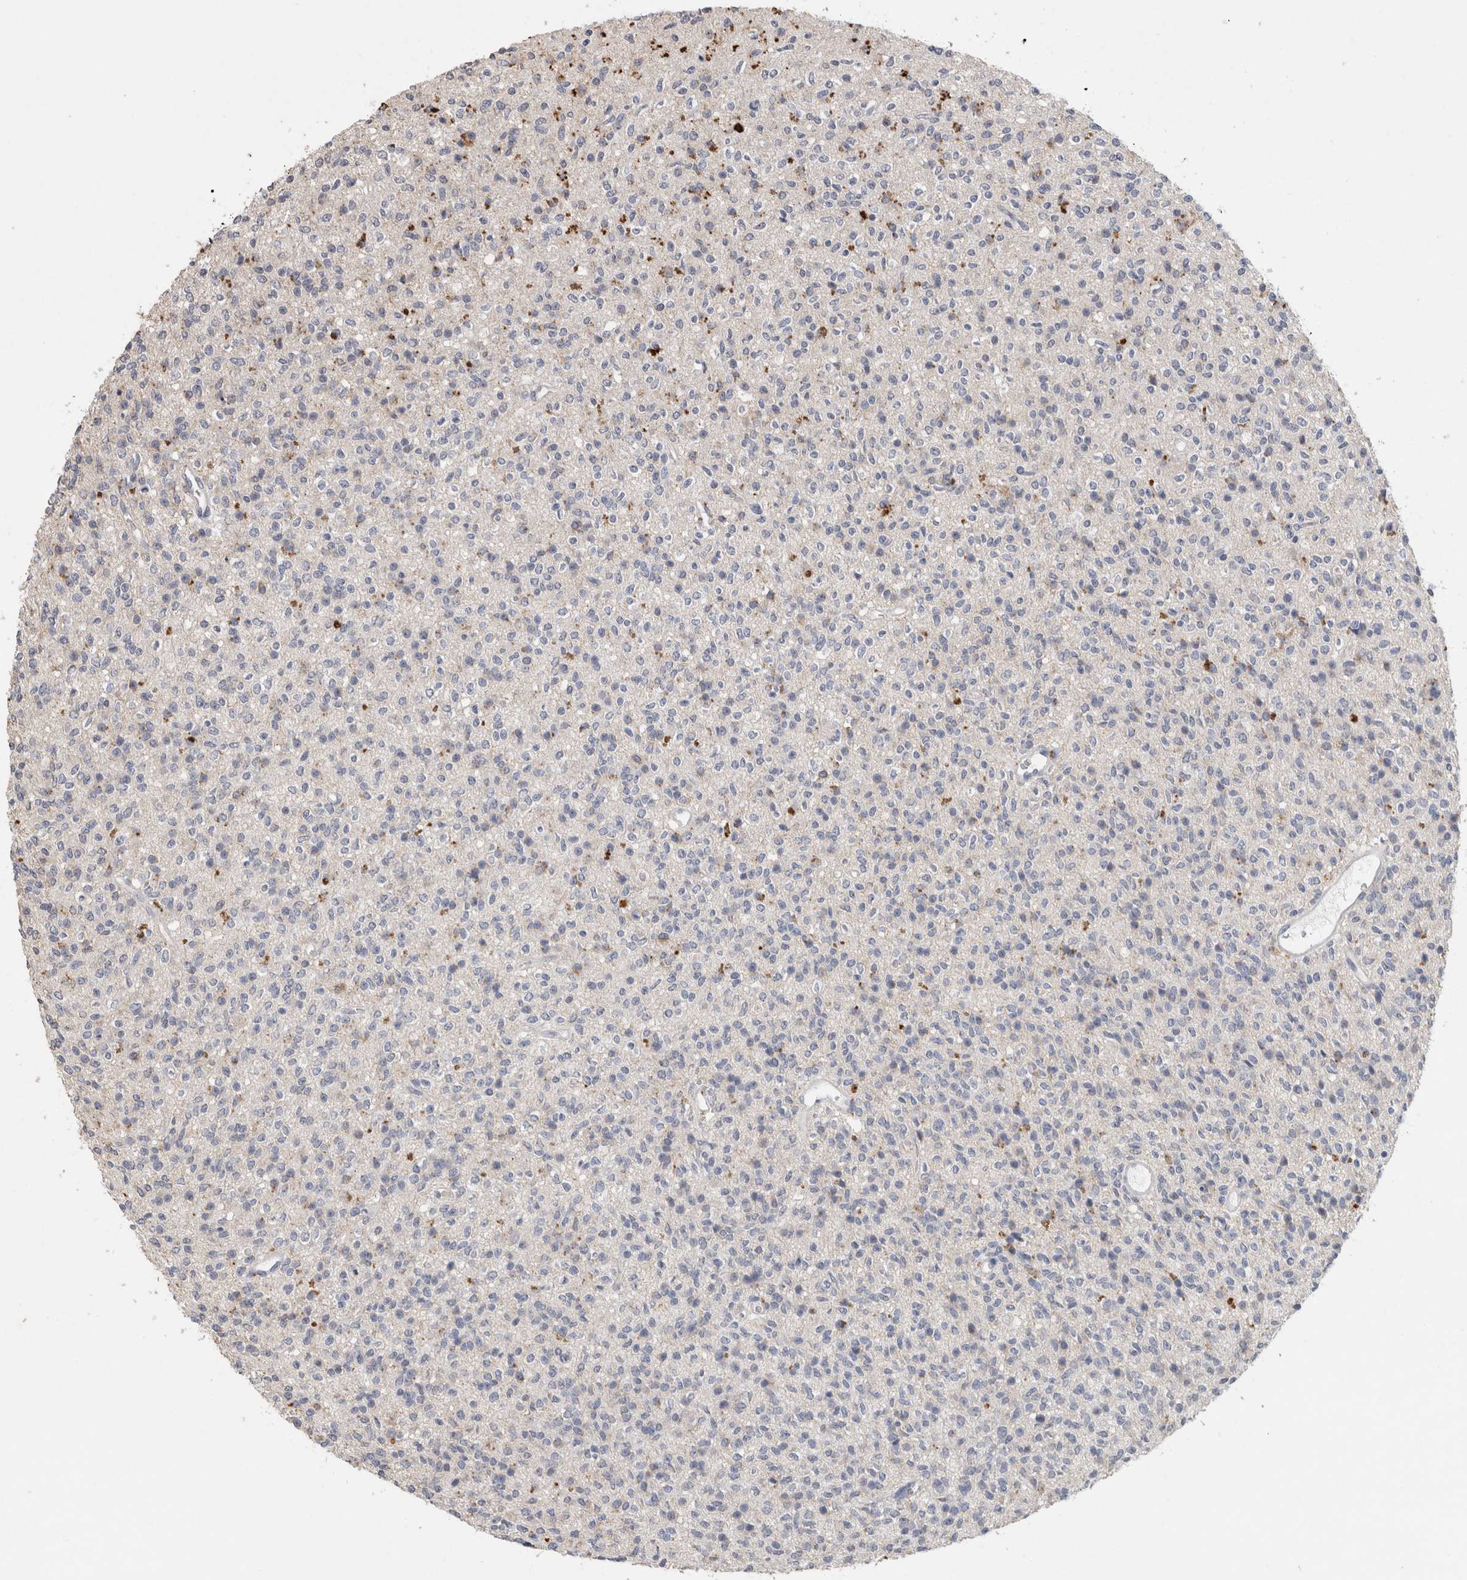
{"staining": {"intensity": "negative", "quantity": "none", "location": "none"}, "tissue": "glioma", "cell_type": "Tumor cells", "image_type": "cancer", "snomed": [{"axis": "morphology", "description": "Glioma, malignant, High grade"}, {"axis": "topography", "description": "Brain"}], "caption": "DAB (3,3'-diaminobenzidine) immunohistochemical staining of human glioma shows no significant positivity in tumor cells.", "gene": "CNTFR", "patient": {"sex": "male", "age": 34}}